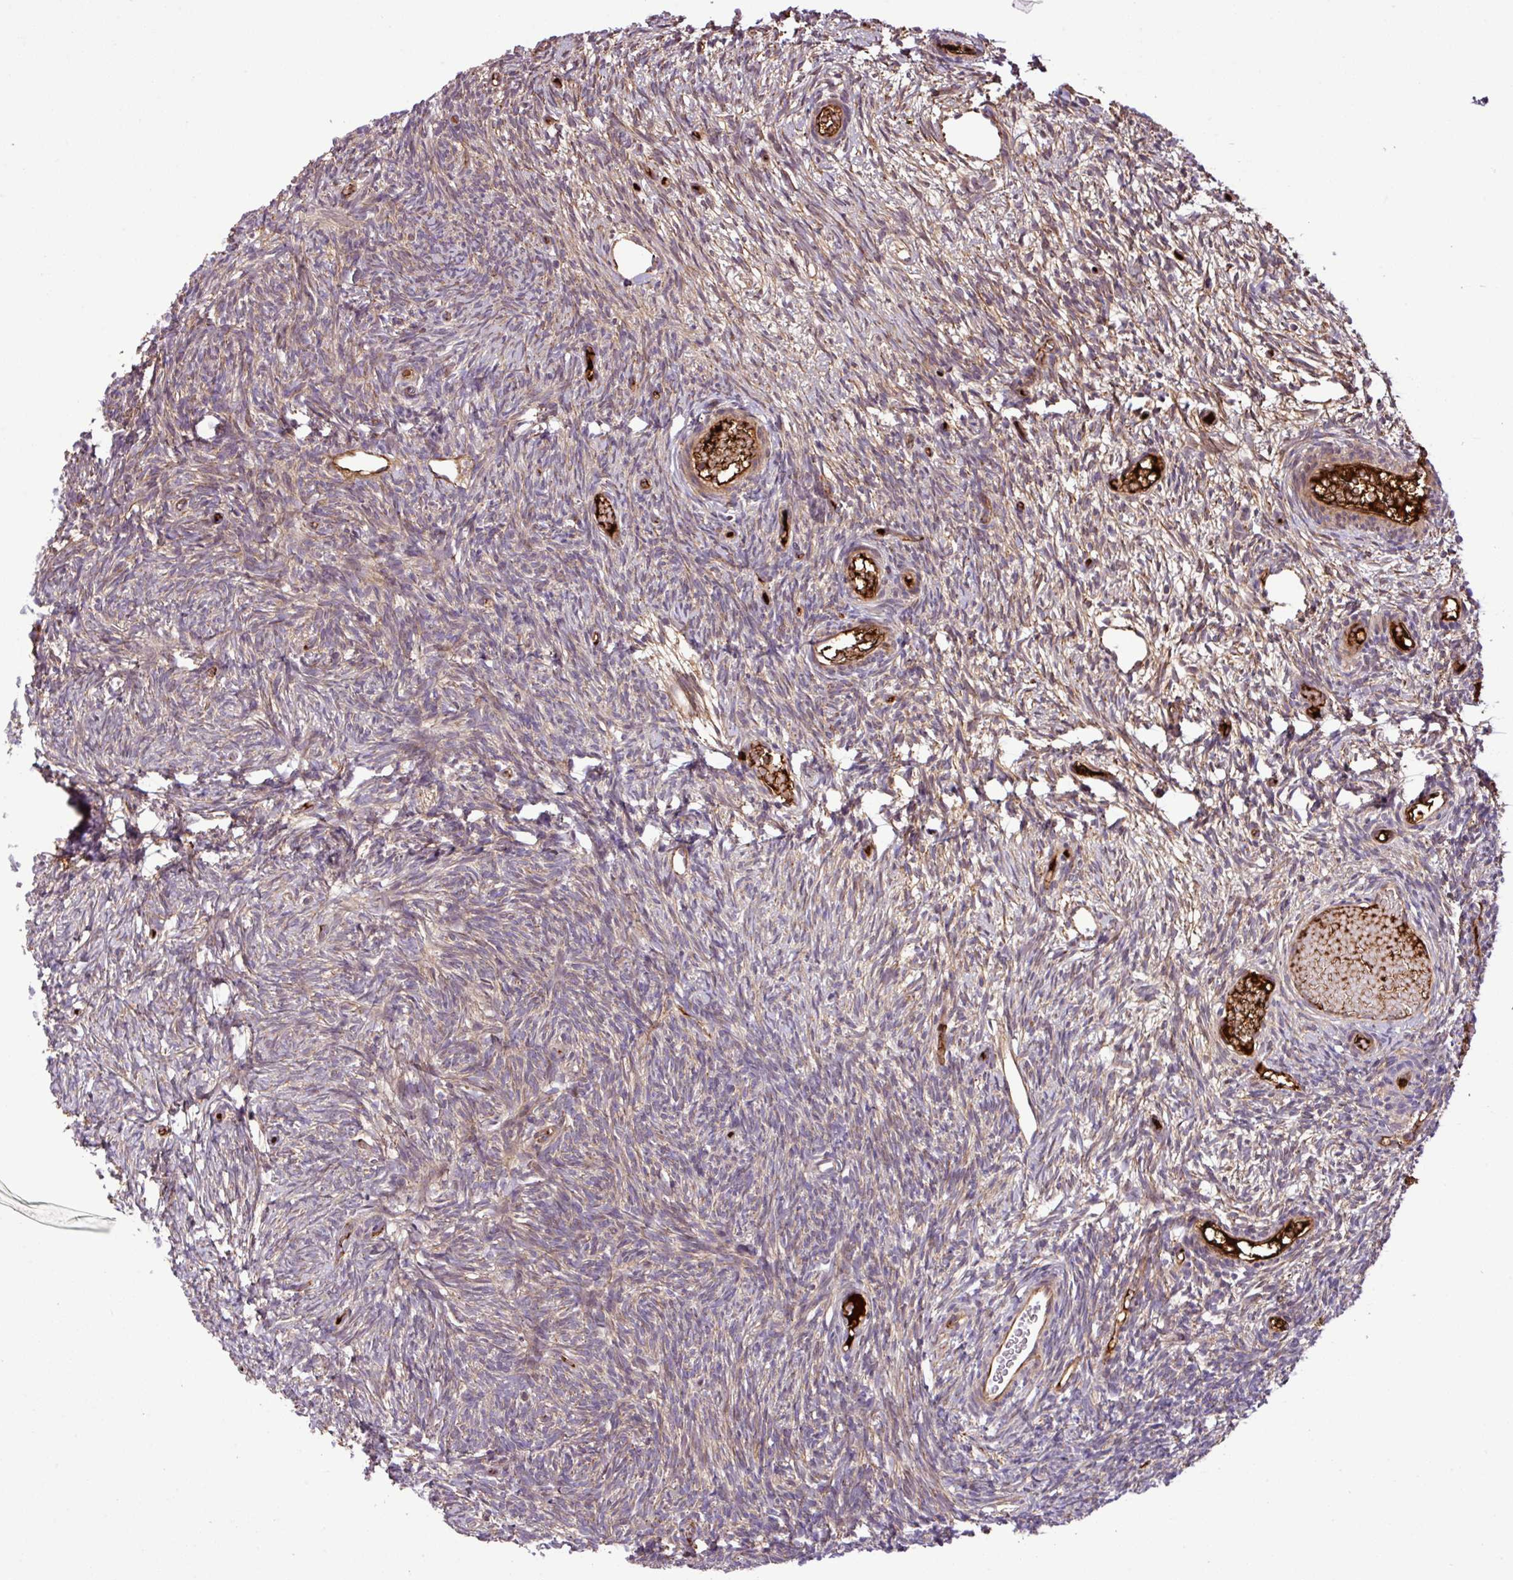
{"staining": {"intensity": "weak", "quantity": ">75%", "location": "cytoplasmic/membranous"}, "tissue": "ovary", "cell_type": "Follicle cells", "image_type": "normal", "snomed": [{"axis": "morphology", "description": "Normal tissue, NOS"}, {"axis": "topography", "description": "Ovary"}], "caption": "A low amount of weak cytoplasmic/membranous staining is present in approximately >75% of follicle cells in normal ovary. The staining was performed using DAB, with brown indicating positive protein expression. Nuclei are stained blue with hematoxylin.", "gene": "ZNF266", "patient": {"sex": "female", "age": 39}}